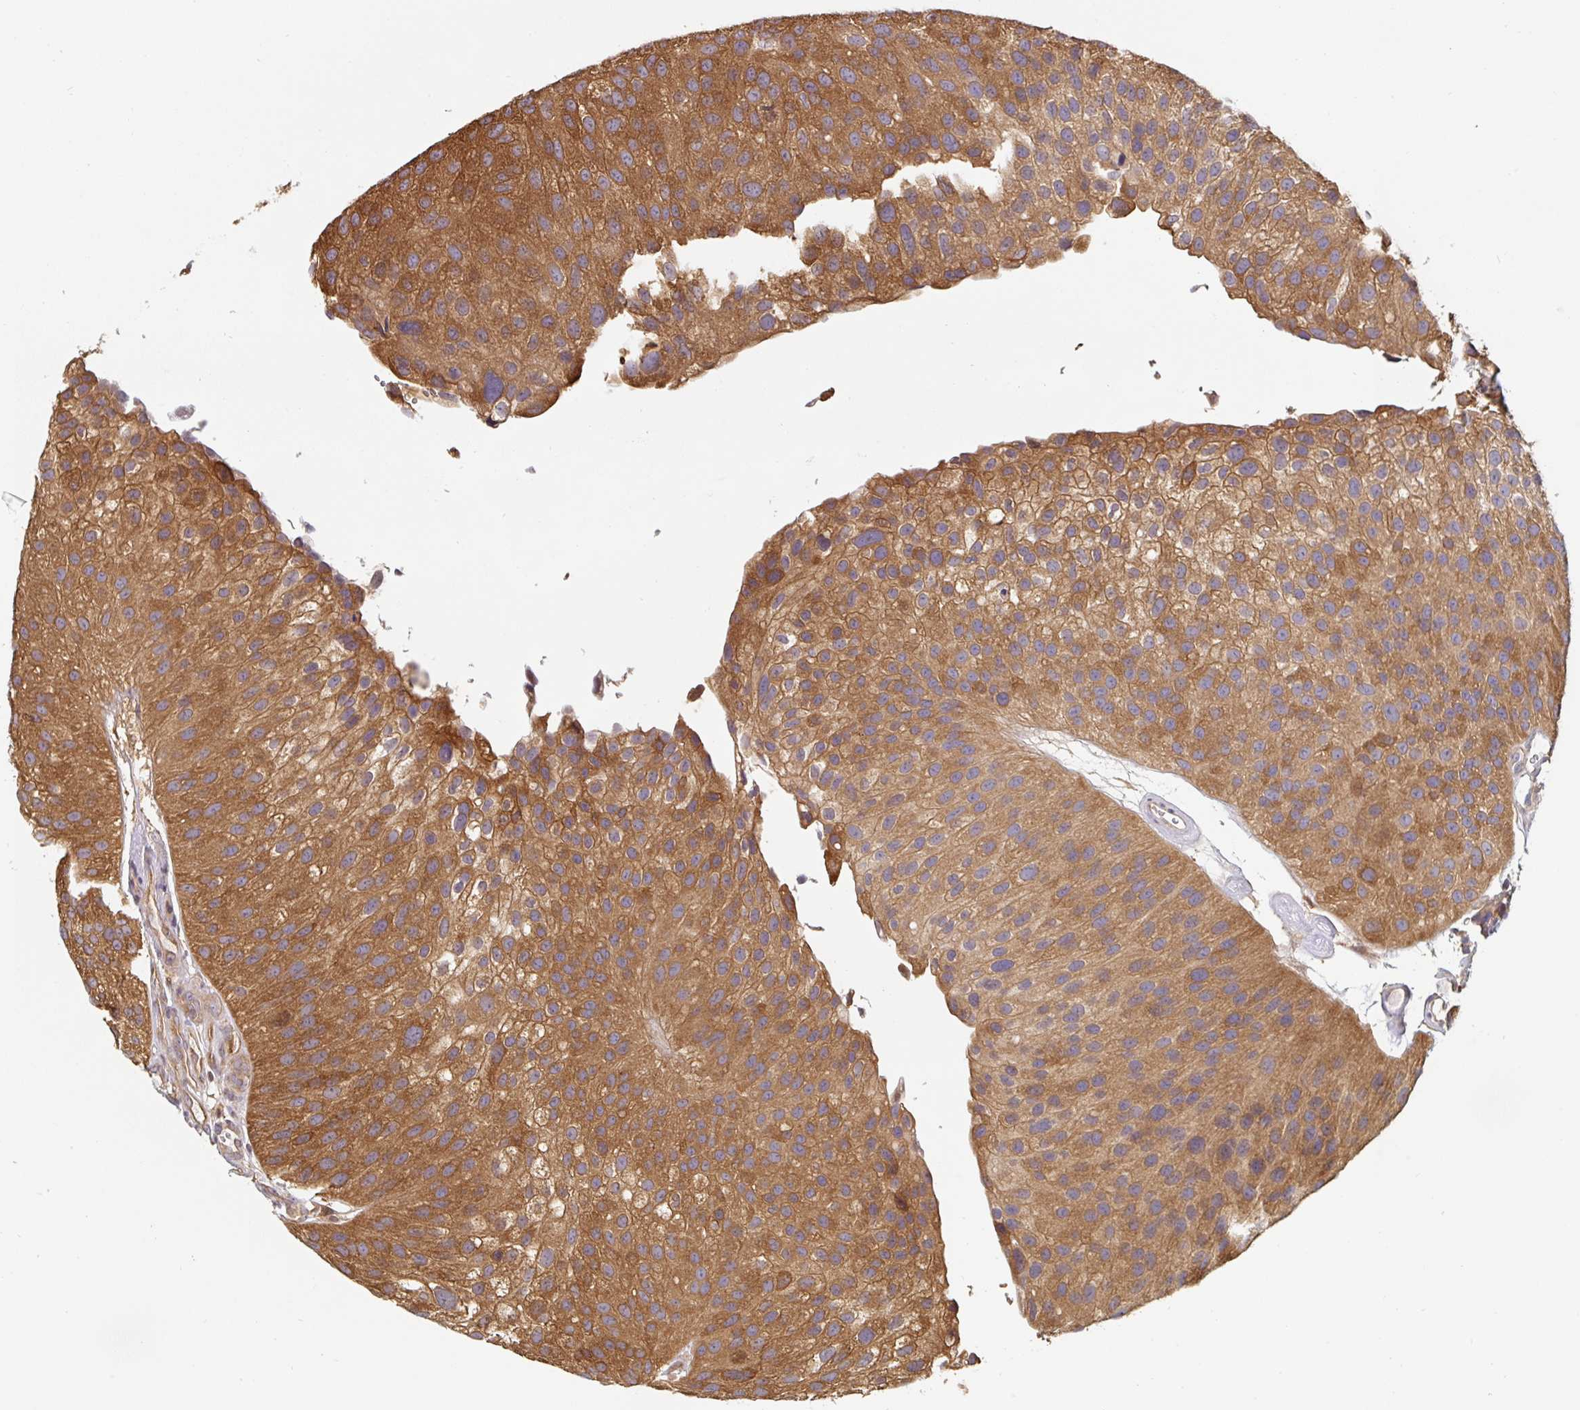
{"staining": {"intensity": "moderate", "quantity": ">75%", "location": "cytoplasmic/membranous,nuclear"}, "tissue": "urothelial cancer", "cell_type": "Tumor cells", "image_type": "cancer", "snomed": [{"axis": "morphology", "description": "Urothelial carcinoma, NOS"}, {"axis": "topography", "description": "Urinary bladder"}], "caption": "This is a histology image of IHC staining of transitional cell carcinoma, which shows moderate positivity in the cytoplasmic/membranous and nuclear of tumor cells.", "gene": "ST13", "patient": {"sex": "male", "age": 87}}